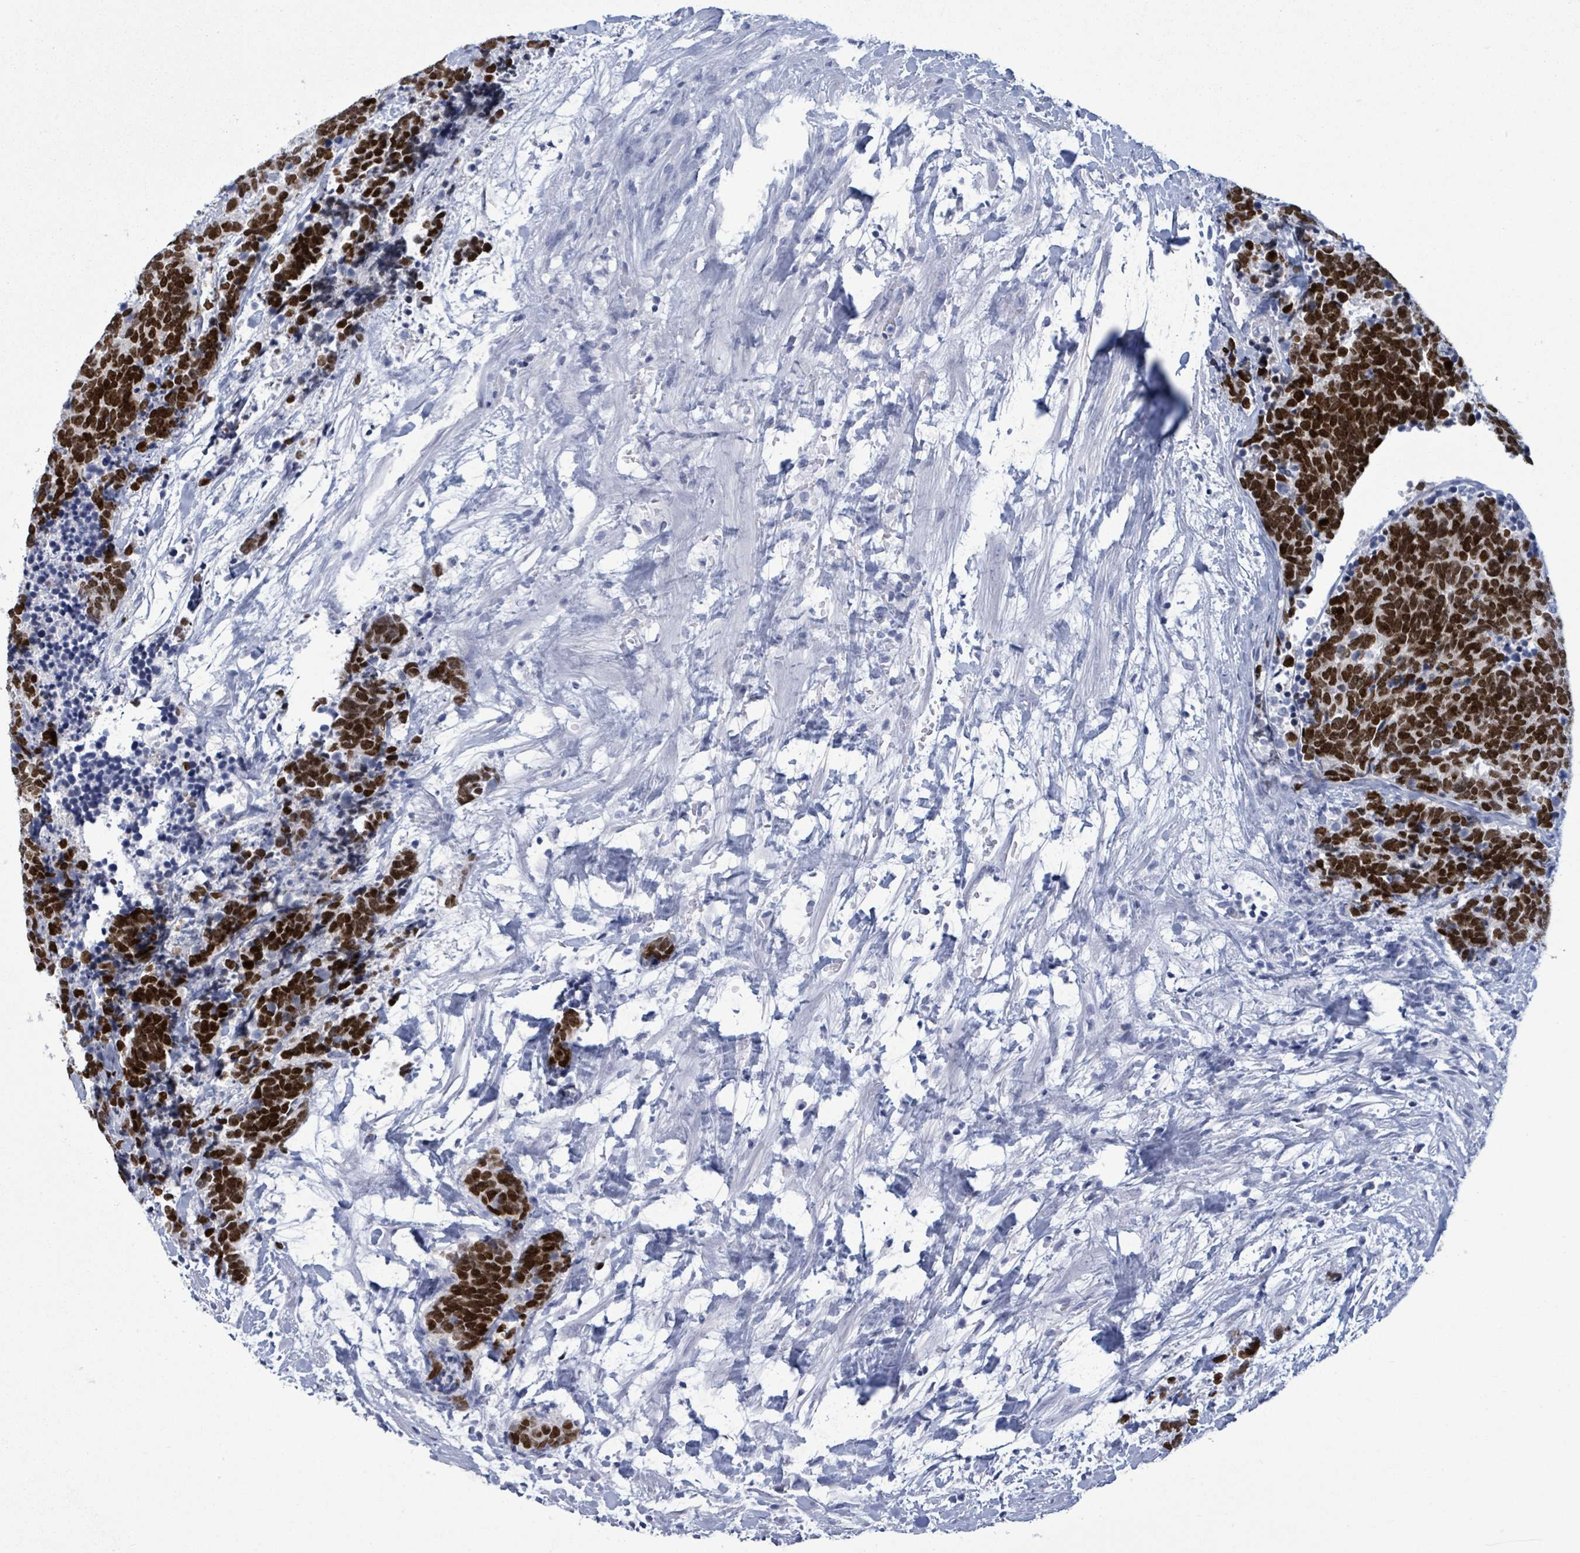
{"staining": {"intensity": "strong", "quantity": ">75%", "location": "nuclear"}, "tissue": "carcinoid", "cell_type": "Tumor cells", "image_type": "cancer", "snomed": [{"axis": "morphology", "description": "Carcinoma, NOS"}, {"axis": "morphology", "description": "Carcinoid, malignant, NOS"}, {"axis": "topography", "description": "Prostate"}], "caption": "IHC staining of carcinoid, which shows high levels of strong nuclear staining in approximately >75% of tumor cells indicating strong nuclear protein staining. The staining was performed using DAB (brown) for protein detection and nuclei were counterstained in hematoxylin (blue).", "gene": "NKX2-1", "patient": {"sex": "male", "age": 57}}